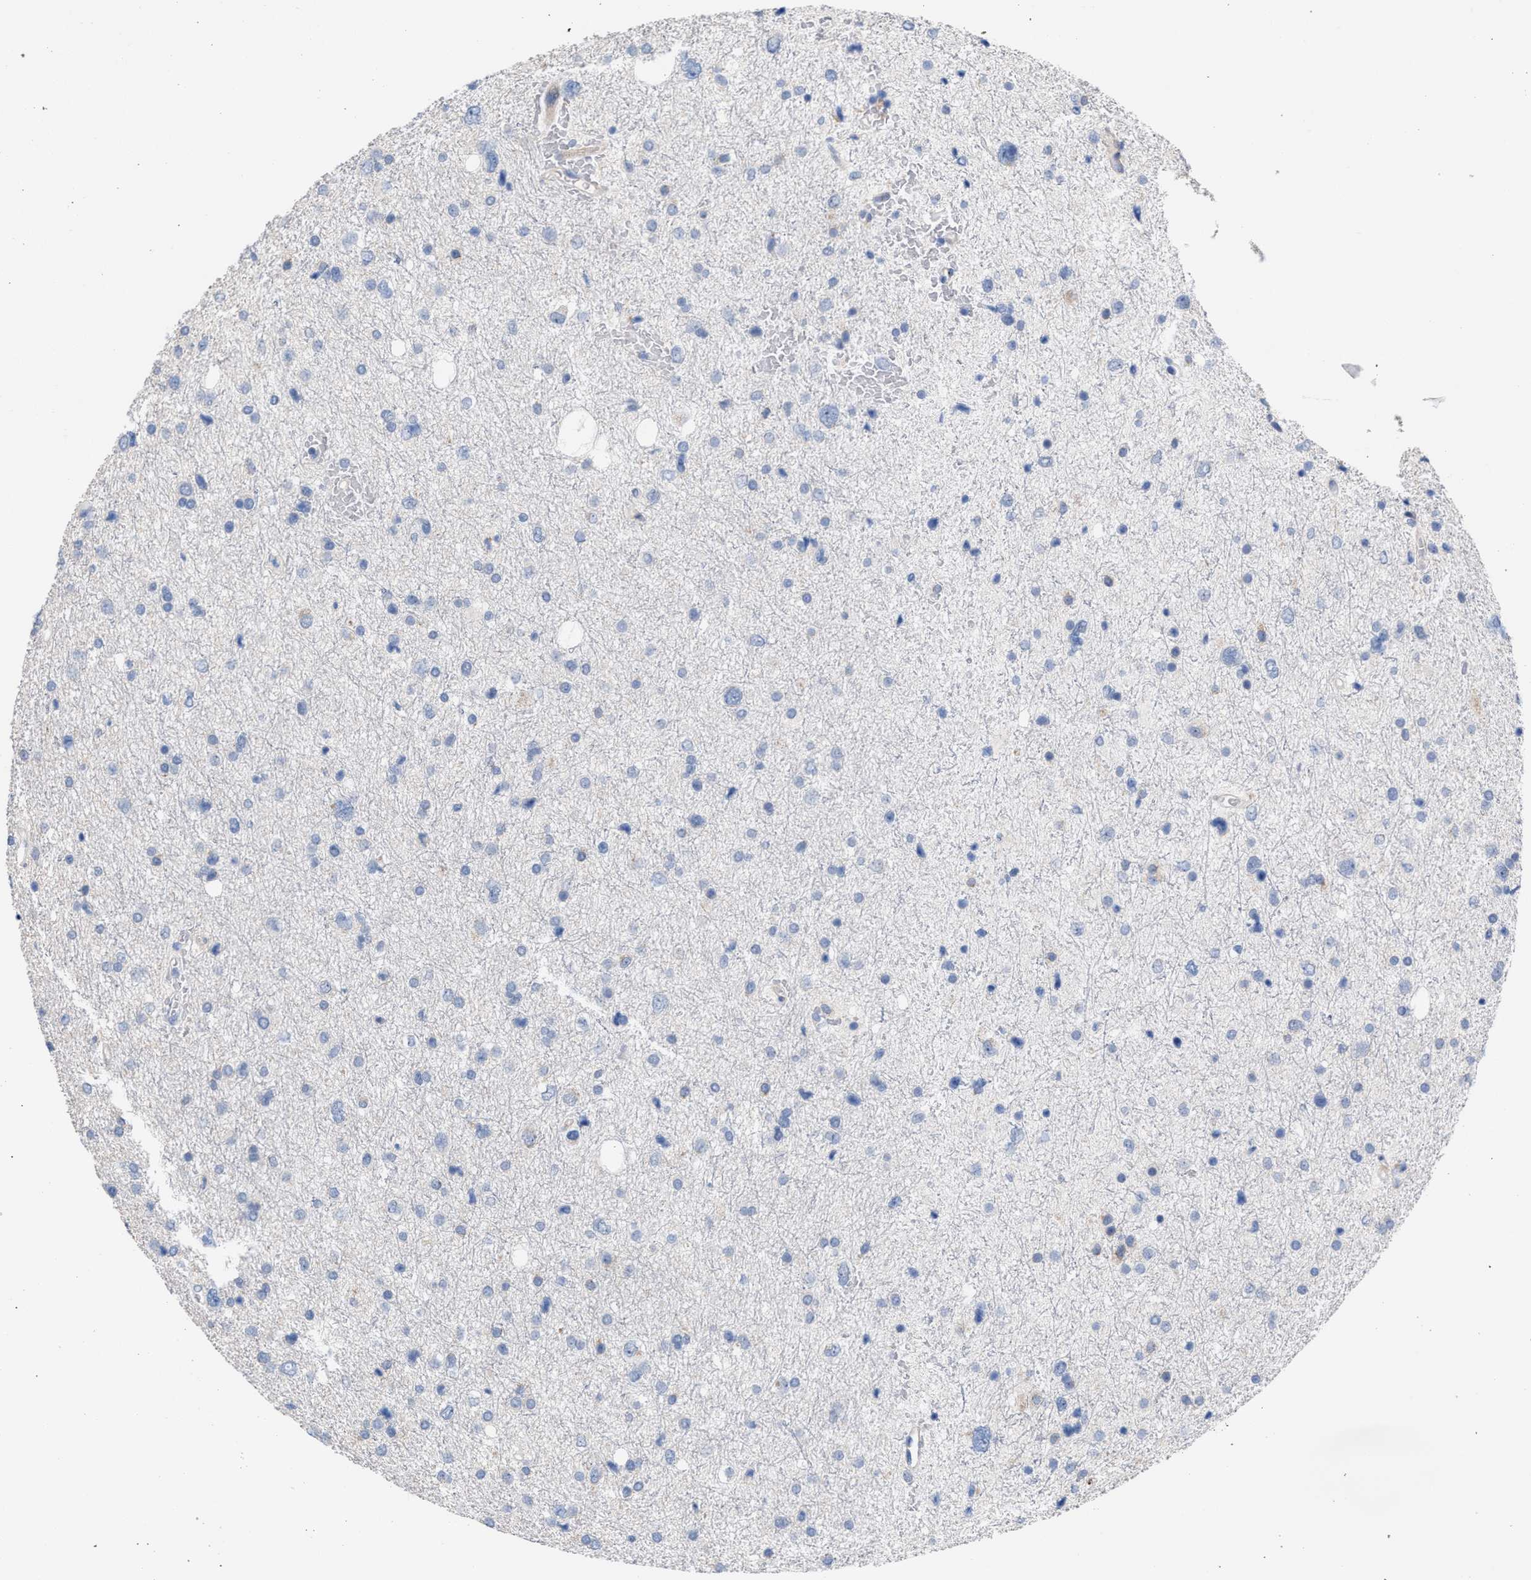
{"staining": {"intensity": "negative", "quantity": "none", "location": "none"}, "tissue": "glioma", "cell_type": "Tumor cells", "image_type": "cancer", "snomed": [{"axis": "morphology", "description": "Glioma, malignant, Low grade"}, {"axis": "topography", "description": "Brain"}], "caption": "A high-resolution photomicrograph shows immunohistochemistry staining of low-grade glioma (malignant), which reveals no significant staining in tumor cells.", "gene": "RNF135", "patient": {"sex": "female", "age": 37}}